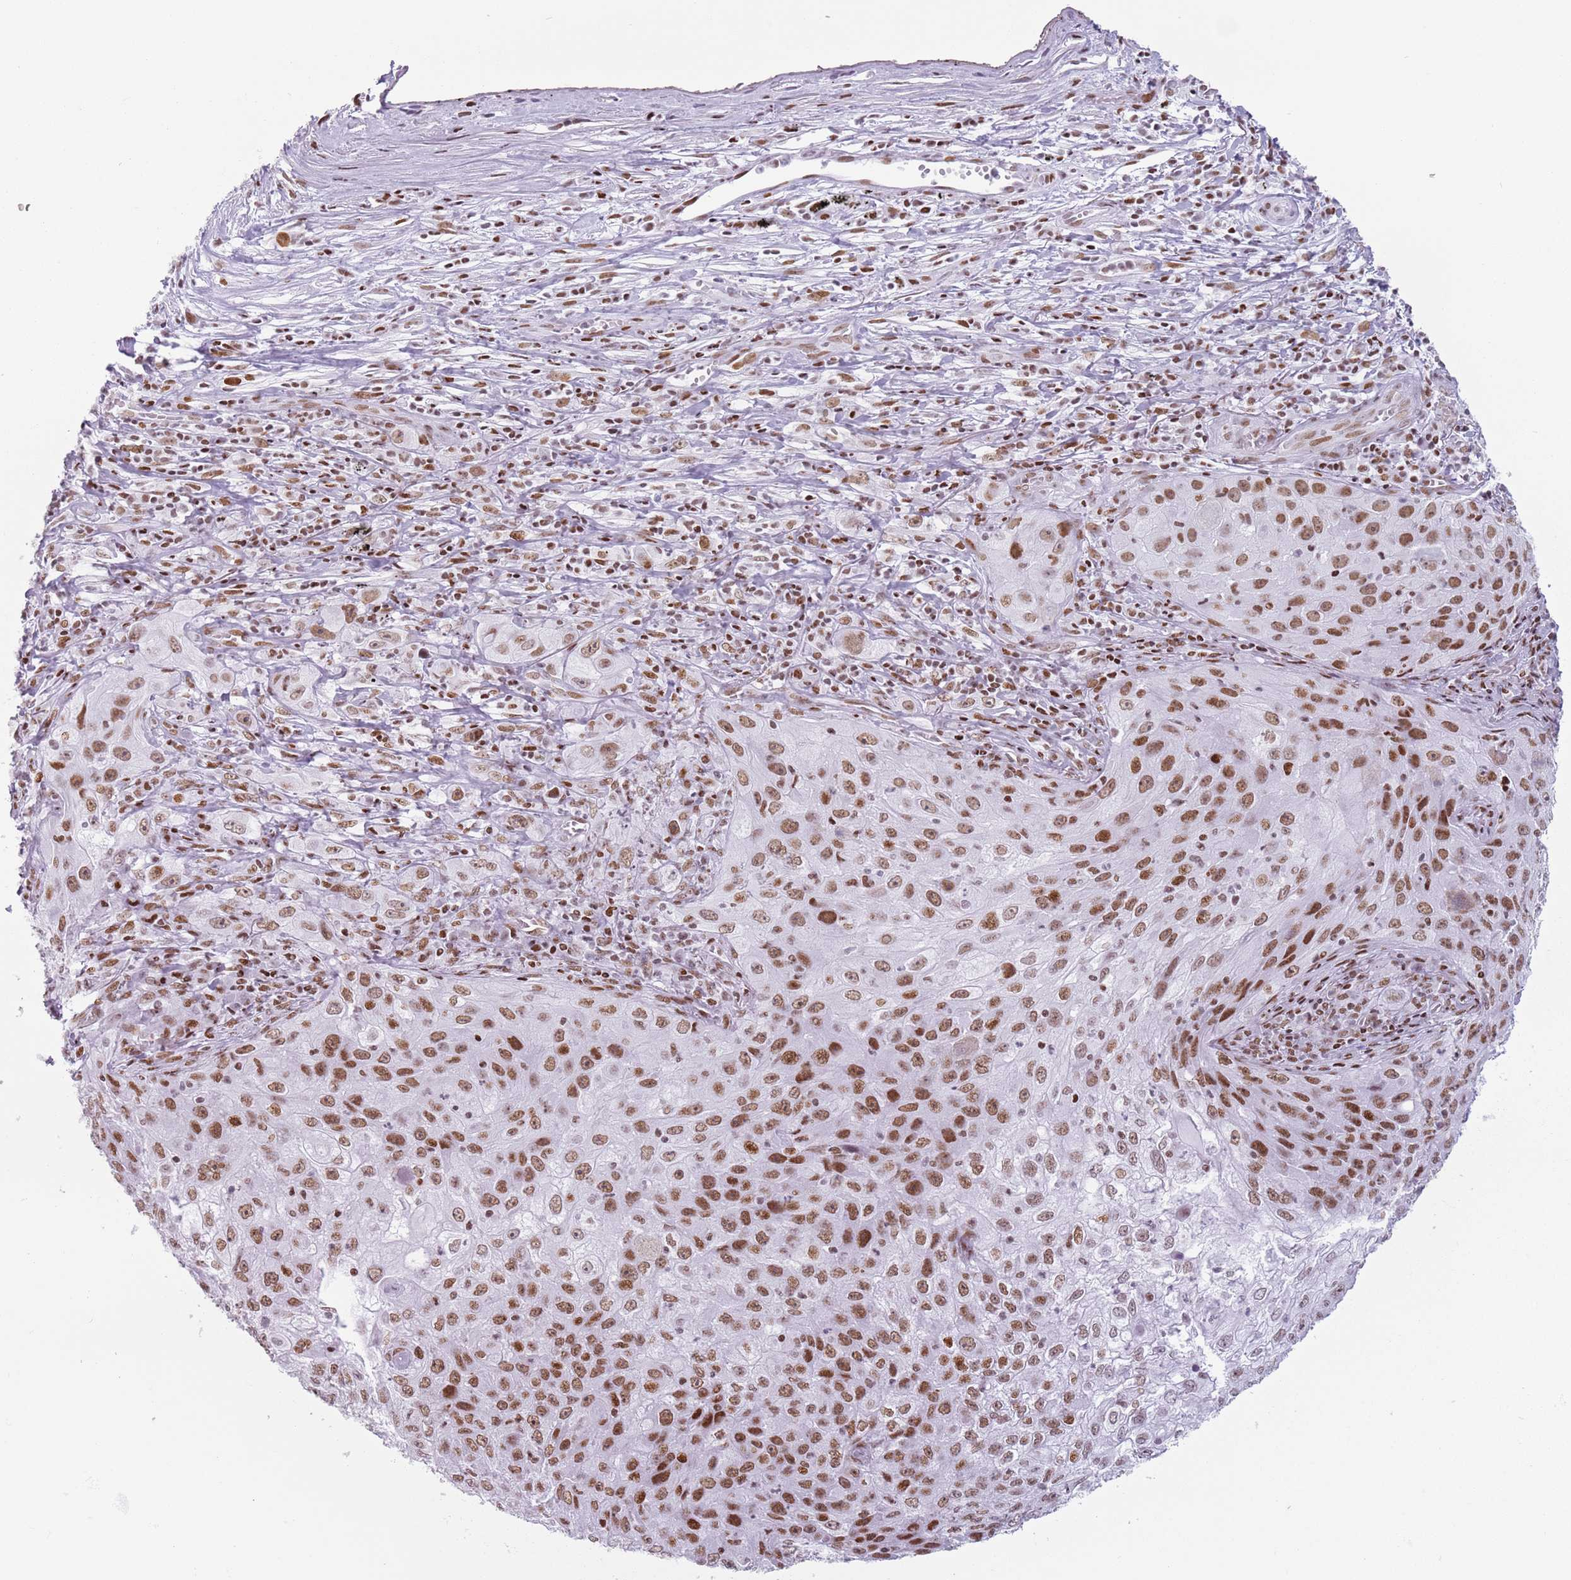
{"staining": {"intensity": "moderate", "quantity": ">75%", "location": "nuclear"}, "tissue": "lung cancer", "cell_type": "Tumor cells", "image_type": "cancer", "snomed": [{"axis": "morphology", "description": "Squamous cell carcinoma, NOS"}, {"axis": "topography", "description": "Lung"}], "caption": "About >75% of tumor cells in human lung cancer exhibit moderate nuclear protein positivity as visualized by brown immunohistochemical staining.", "gene": "FAM104B", "patient": {"sex": "female", "age": 69}}